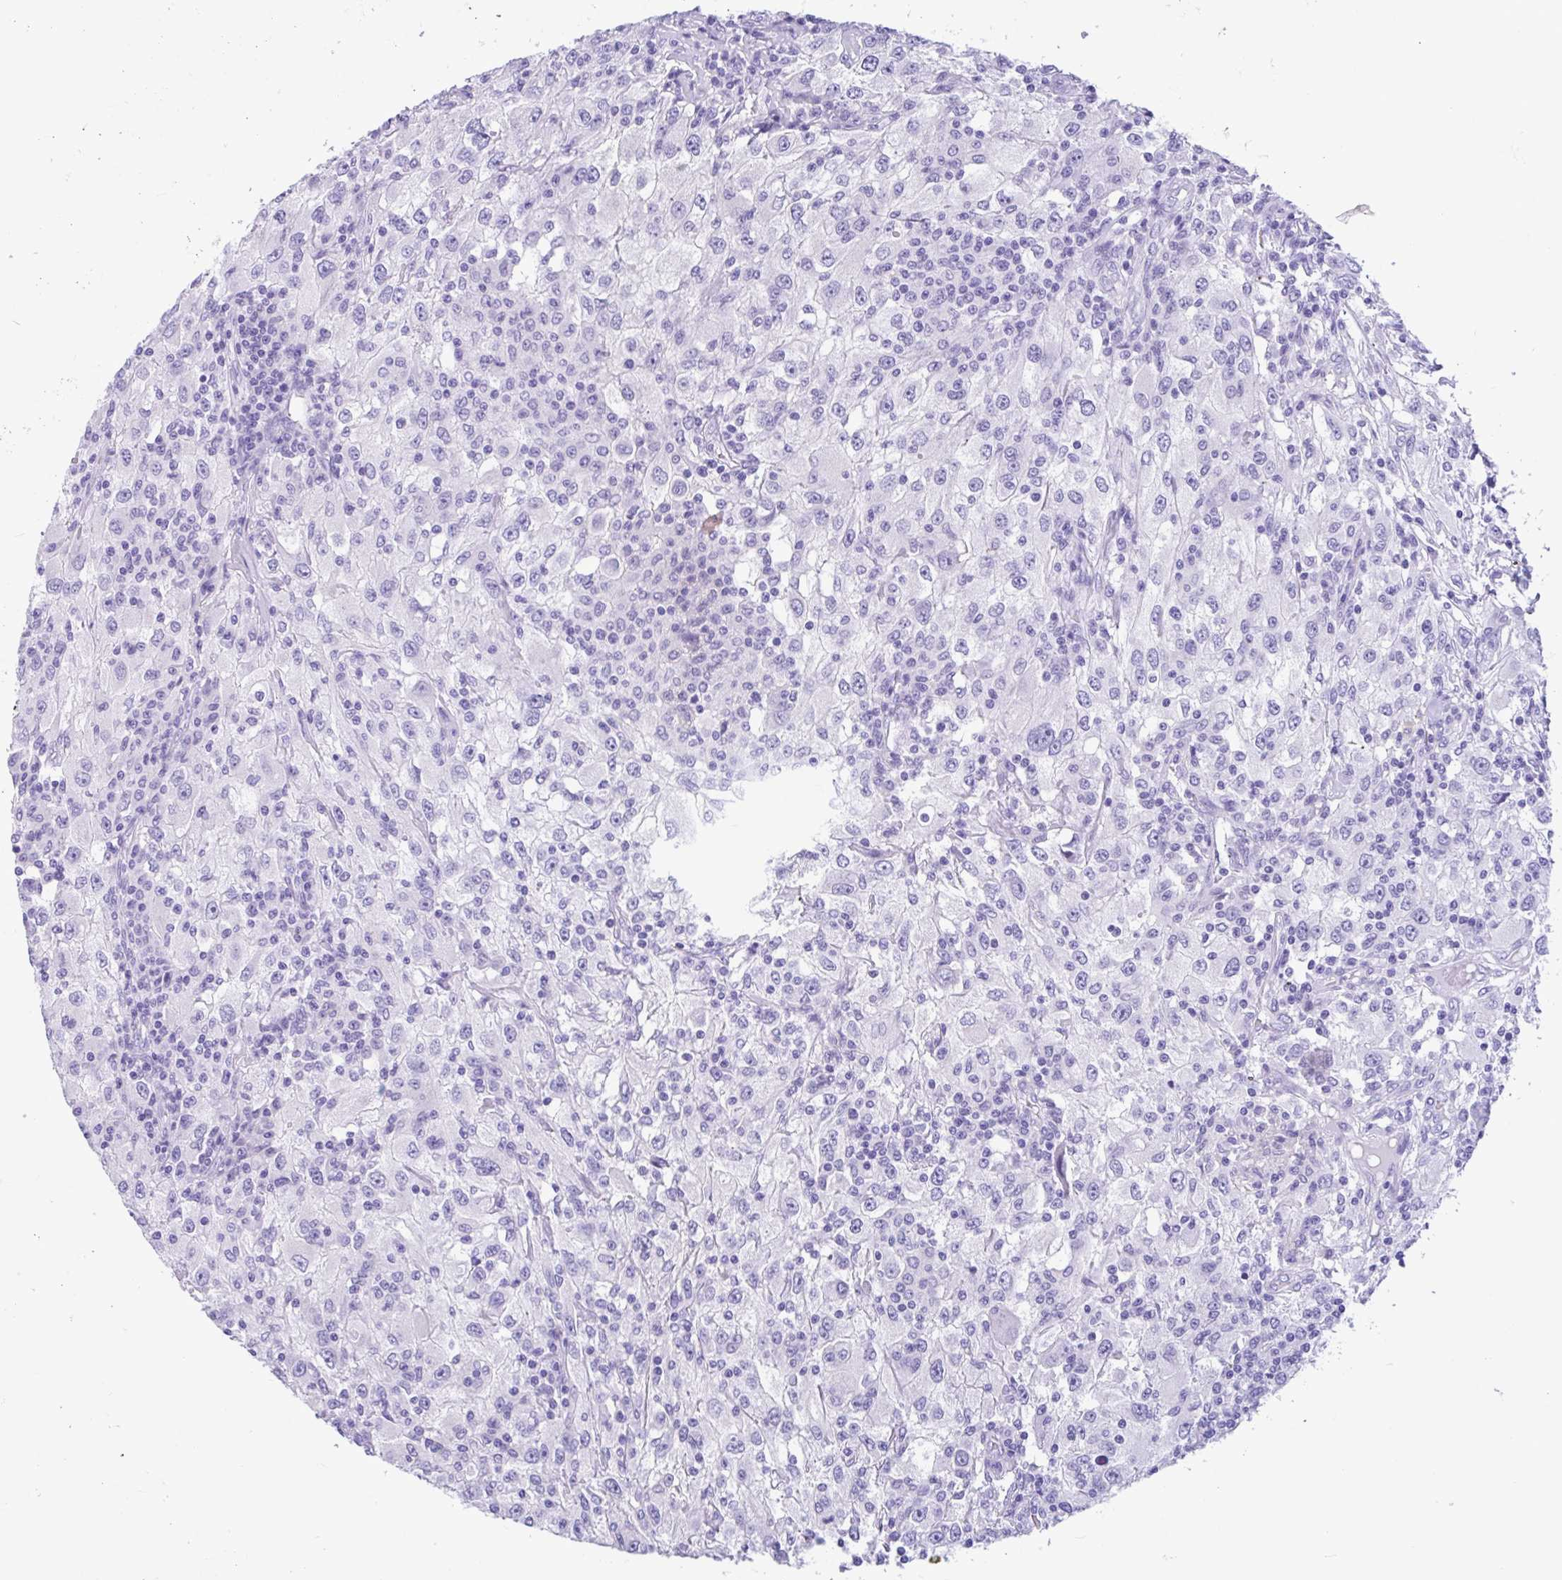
{"staining": {"intensity": "negative", "quantity": "none", "location": "none"}, "tissue": "renal cancer", "cell_type": "Tumor cells", "image_type": "cancer", "snomed": [{"axis": "morphology", "description": "Adenocarcinoma, NOS"}, {"axis": "topography", "description": "Kidney"}], "caption": "Immunohistochemistry (IHC) image of neoplastic tissue: human renal adenocarcinoma stained with DAB (3,3'-diaminobenzidine) displays no significant protein positivity in tumor cells. (DAB IHC visualized using brightfield microscopy, high magnification).", "gene": "OR4N4", "patient": {"sex": "female", "age": 67}}